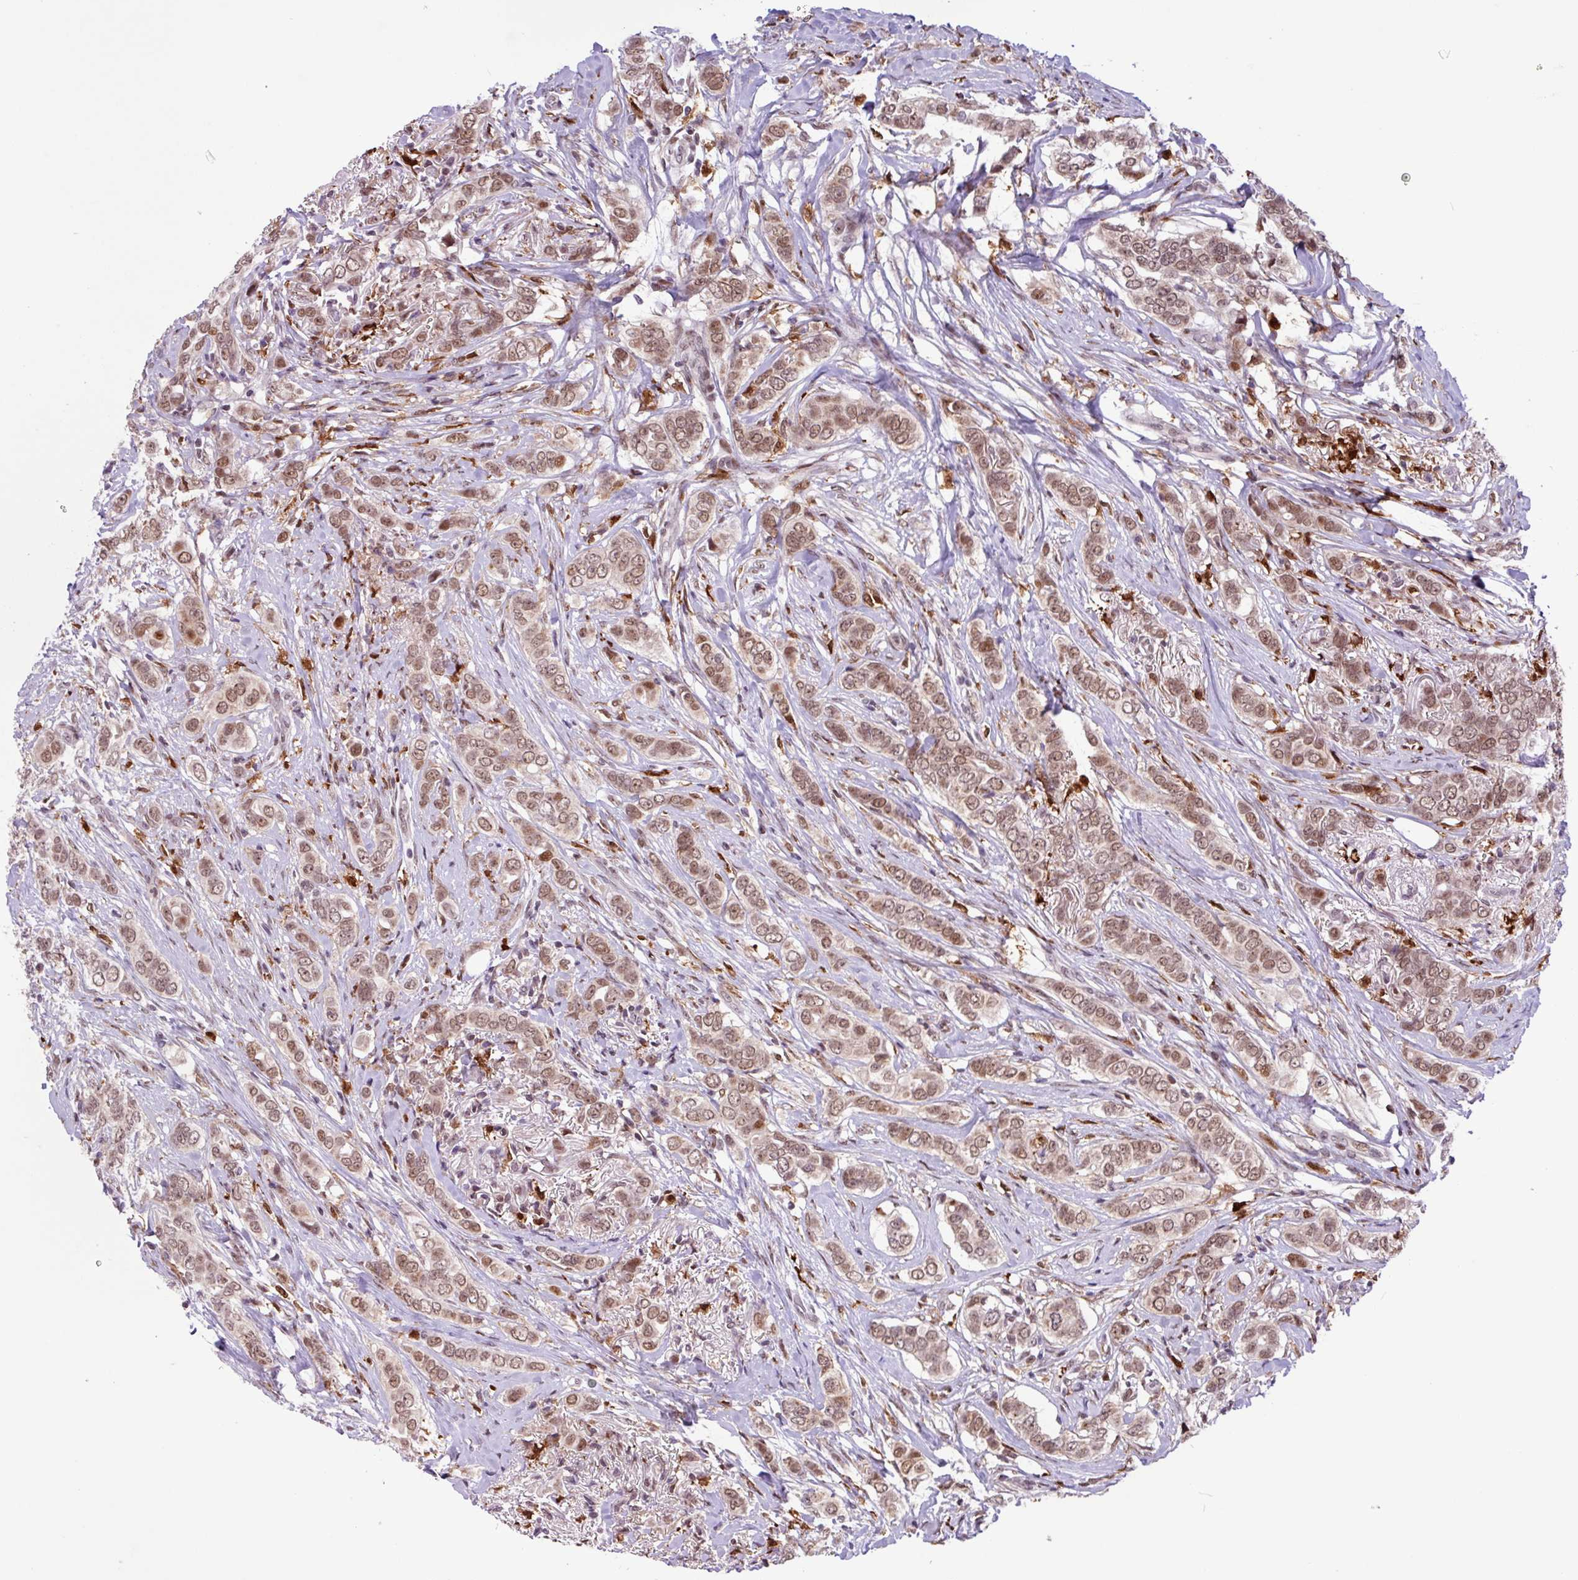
{"staining": {"intensity": "moderate", "quantity": ">75%", "location": "nuclear"}, "tissue": "breast cancer", "cell_type": "Tumor cells", "image_type": "cancer", "snomed": [{"axis": "morphology", "description": "Lobular carcinoma"}, {"axis": "topography", "description": "Breast"}], "caption": "Protein staining shows moderate nuclear staining in approximately >75% of tumor cells in lobular carcinoma (breast).", "gene": "BRD3", "patient": {"sex": "female", "age": 51}}